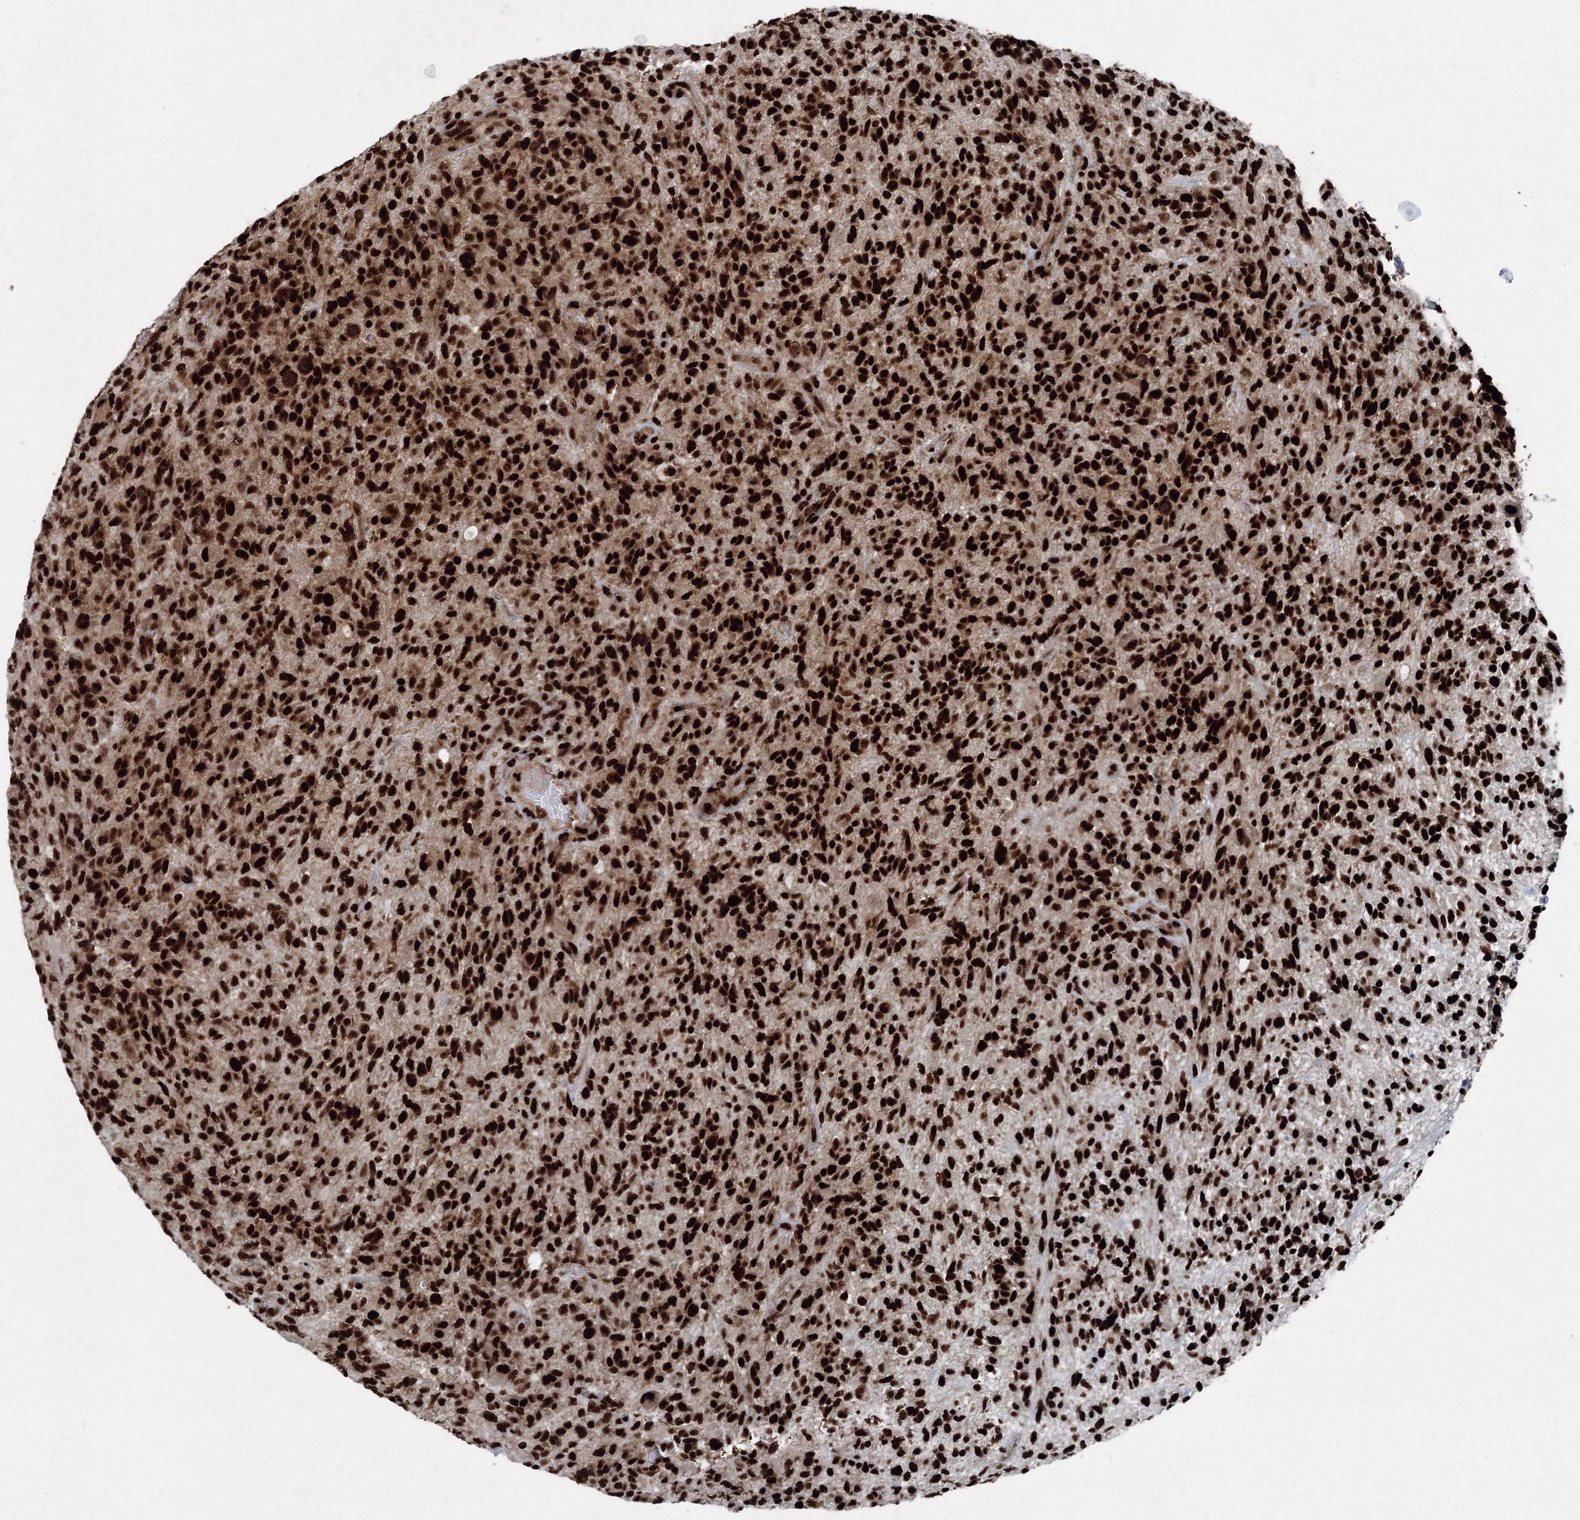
{"staining": {"intensity": "strong", "quantity": ">75%", "location": "nuclear"}, "tissue": "glioma", "cell_type": "Tumor cells", "image_type": "cancer", "snomed": [{"axis": "morphology", "description": "Glioma, malignant, High grade"}, {"axis": "topography", "description": "Brain"}], "caption": "There is high levels of strong nuclear positivity in tumor cells of glioma, as demonstrated by immunohistochemical staining (brown color).", "gene": "SNRPC", "patient": {"sex": "male", "age": 47}}